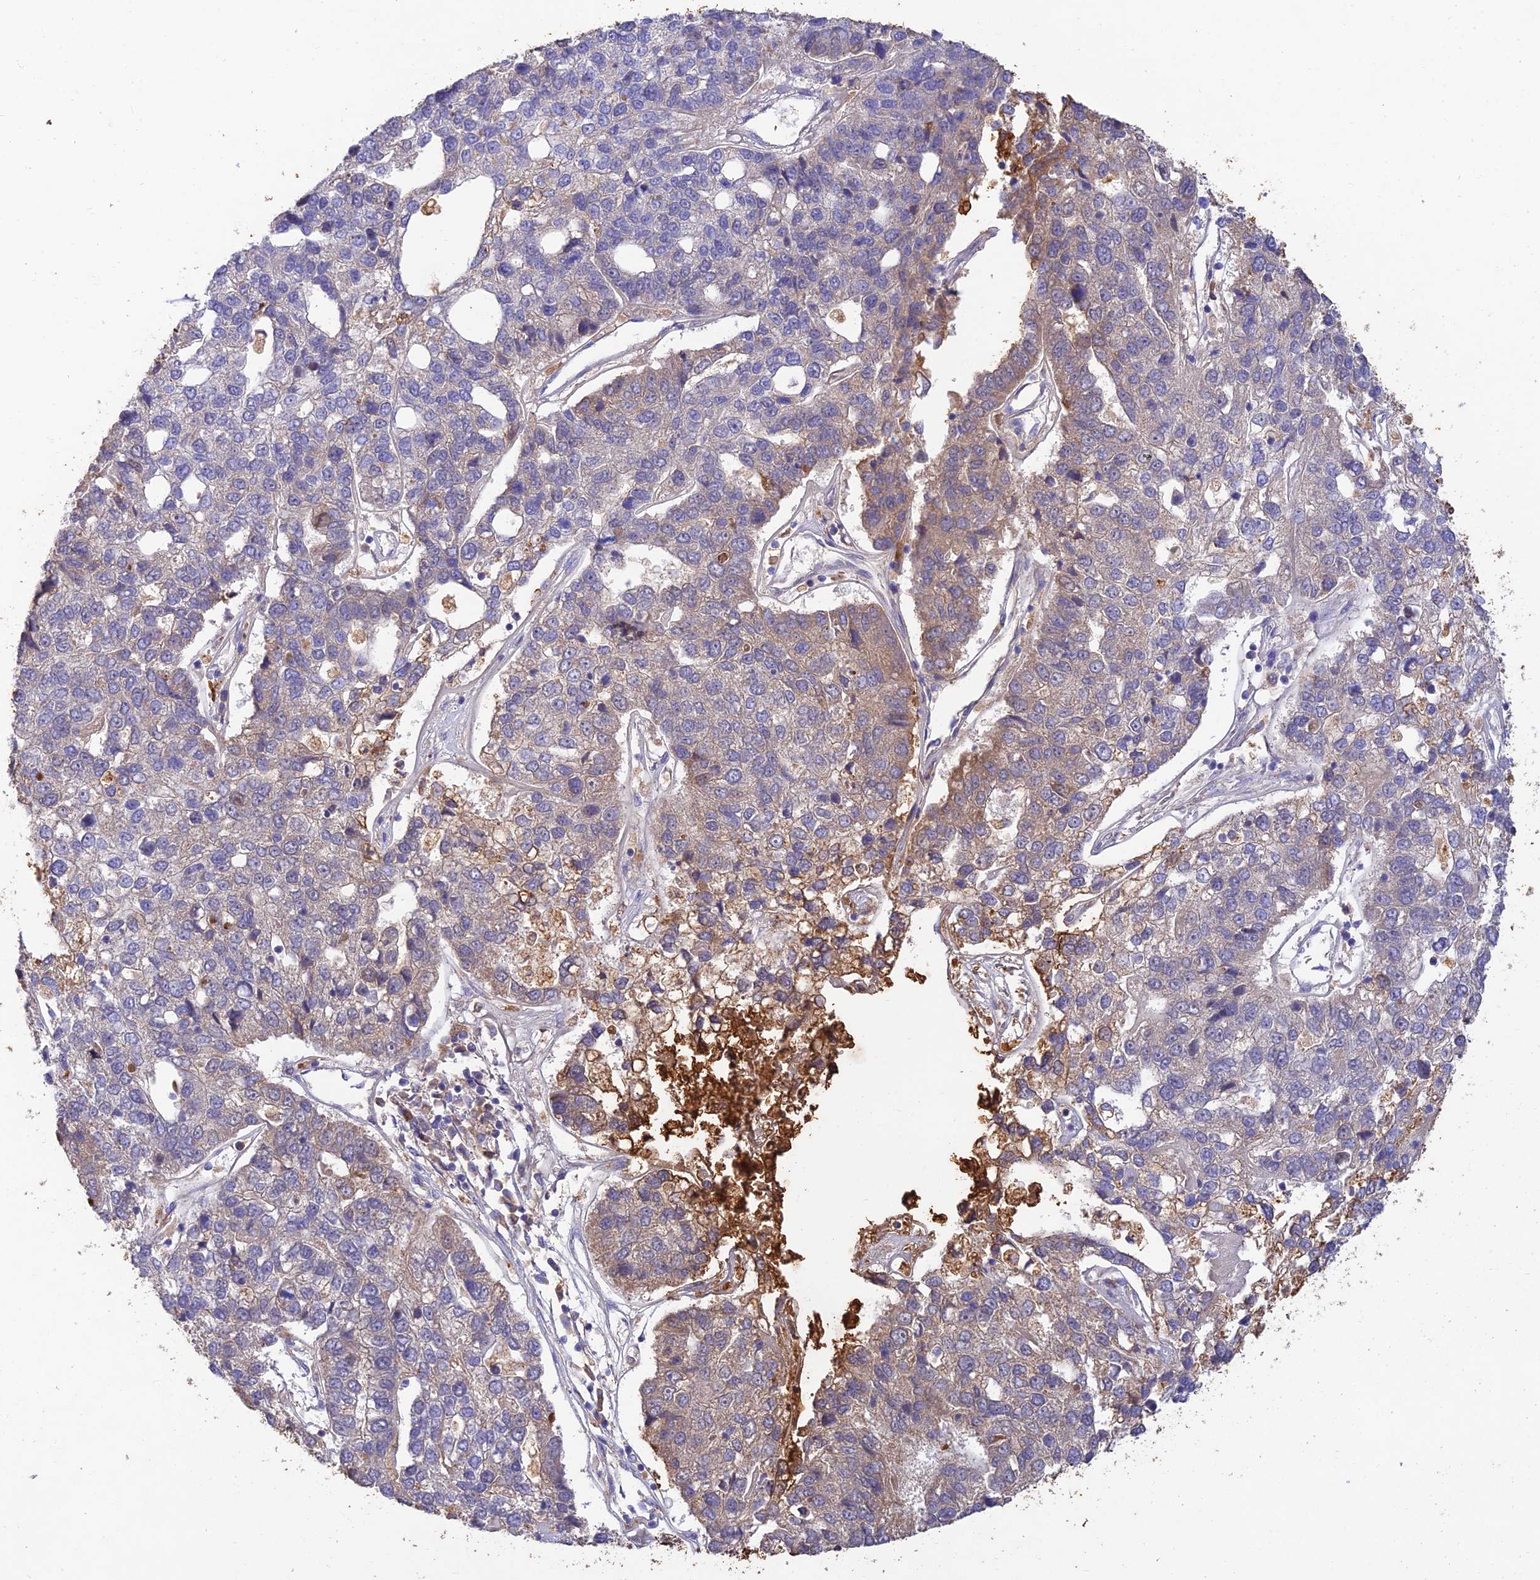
{"staining": {"intensity": "negative", "quantity": "none", "location": "none"}, "tissue": "pancreatic cancer", "cell_type": "Tumor cells", "image_type": "cancer", "snomed": [{"axis": "morphology", "description": "Adenocarcinoma, NOS"}, {"axis": "topography", "description": "Pancreas"}], "caption": "Immunohistochemistry of human pancreatic adenocarcinoma displays no staining in tumor cells.", "gene": "ACSM5", "patient": {"sex": "female", "age": 61}}